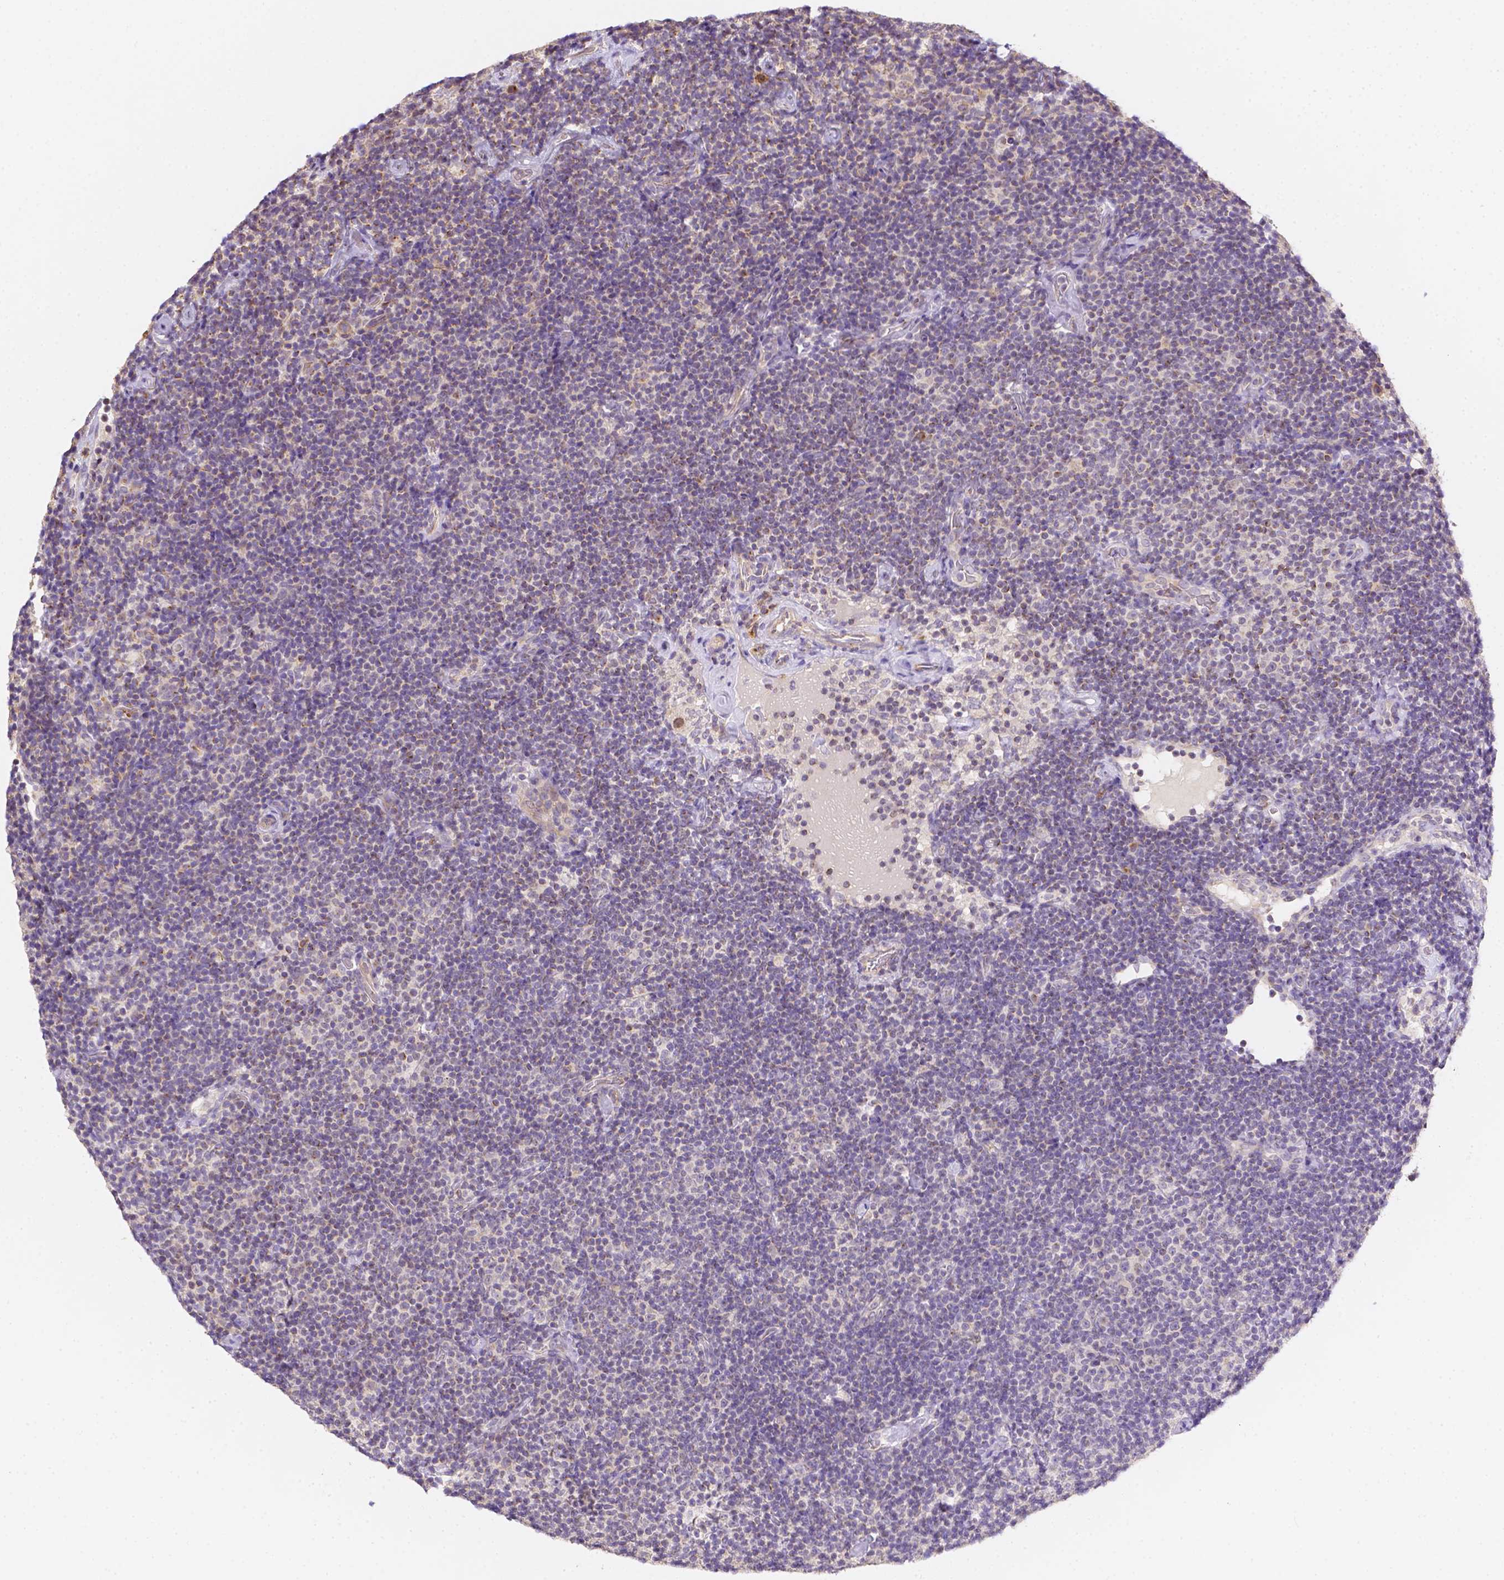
{"staining": {"intensity": "negative", "quantity": "none", "location": "none"}, "tissue": "lymphoma", "cell_type": "Tumor cells", "image_type": "cancer", "snomed": [{"axis": "morphology", "description": "Malignant lymphoma, non-Hodgkin's type, Low grade"}, {"axis": "topography", "description": "Lymph node"}], "caption": "DAB (3,3'-diaminobenzidine) immunohistochemical staining of human lymphoma exhibits no significant positivity in tumor cells.", "gene": "C10orf67", "patient": {"sex": "male", "age": 81}}